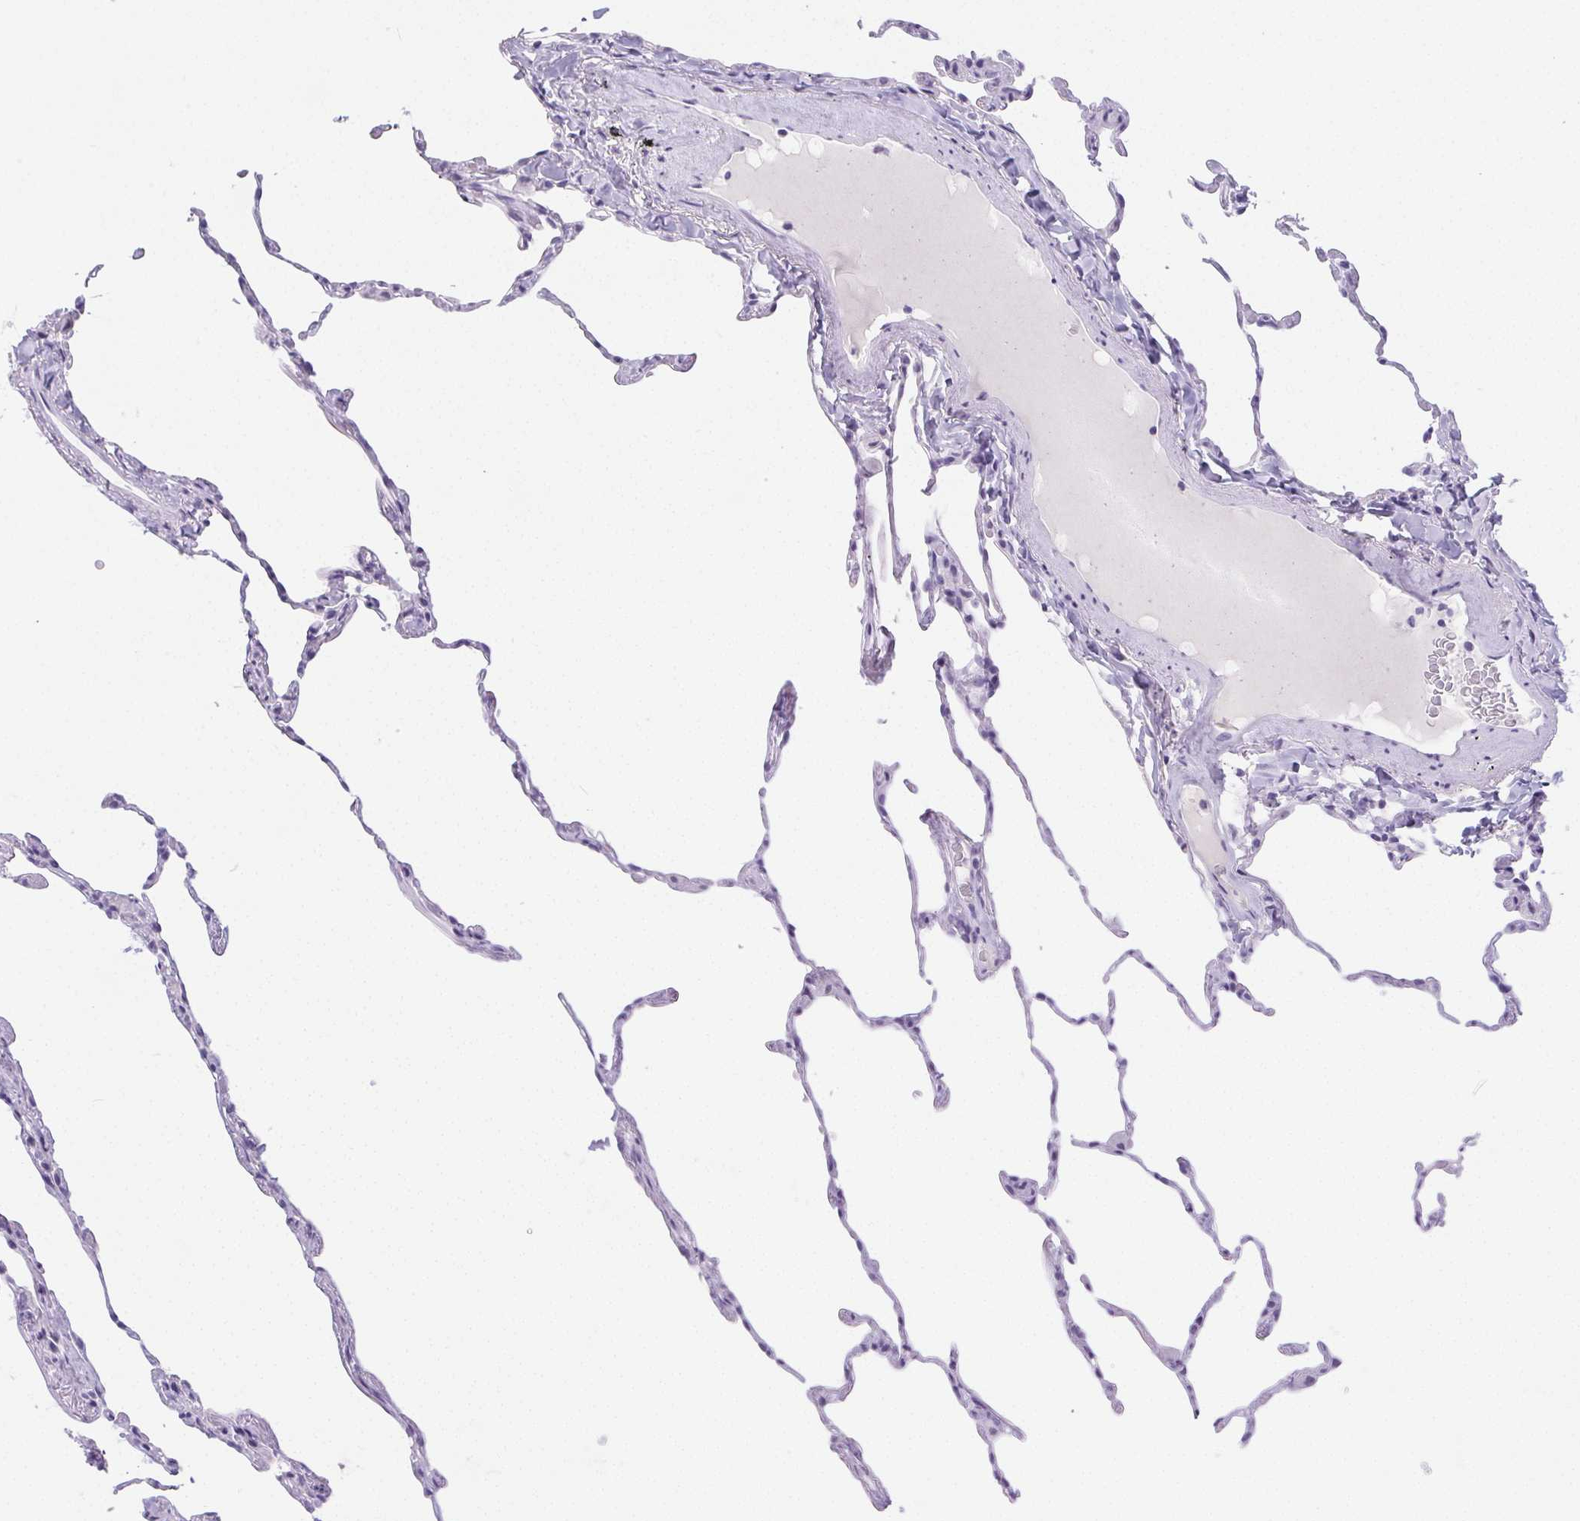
{"staining": {"intensity": "negative", "quantity": "none", "location": "none"}, "tissue": "lung", "cell_type": "Alveolar cells", "image_type": "normal", "snomed": [{"axis": "morphology", "description": "Normal tissue, NOS"}, {"axis": "topography", "description": "Lung"}], "caption": "This image is of benign lung stained with immunohistochemistry (IHC) to label a protein in brown with the nuclei are counter-stained blue. There is no positivity in alveolar cells.", "gene": "ST8SIA3", "patient": {"sex": "female", "age": 57}}